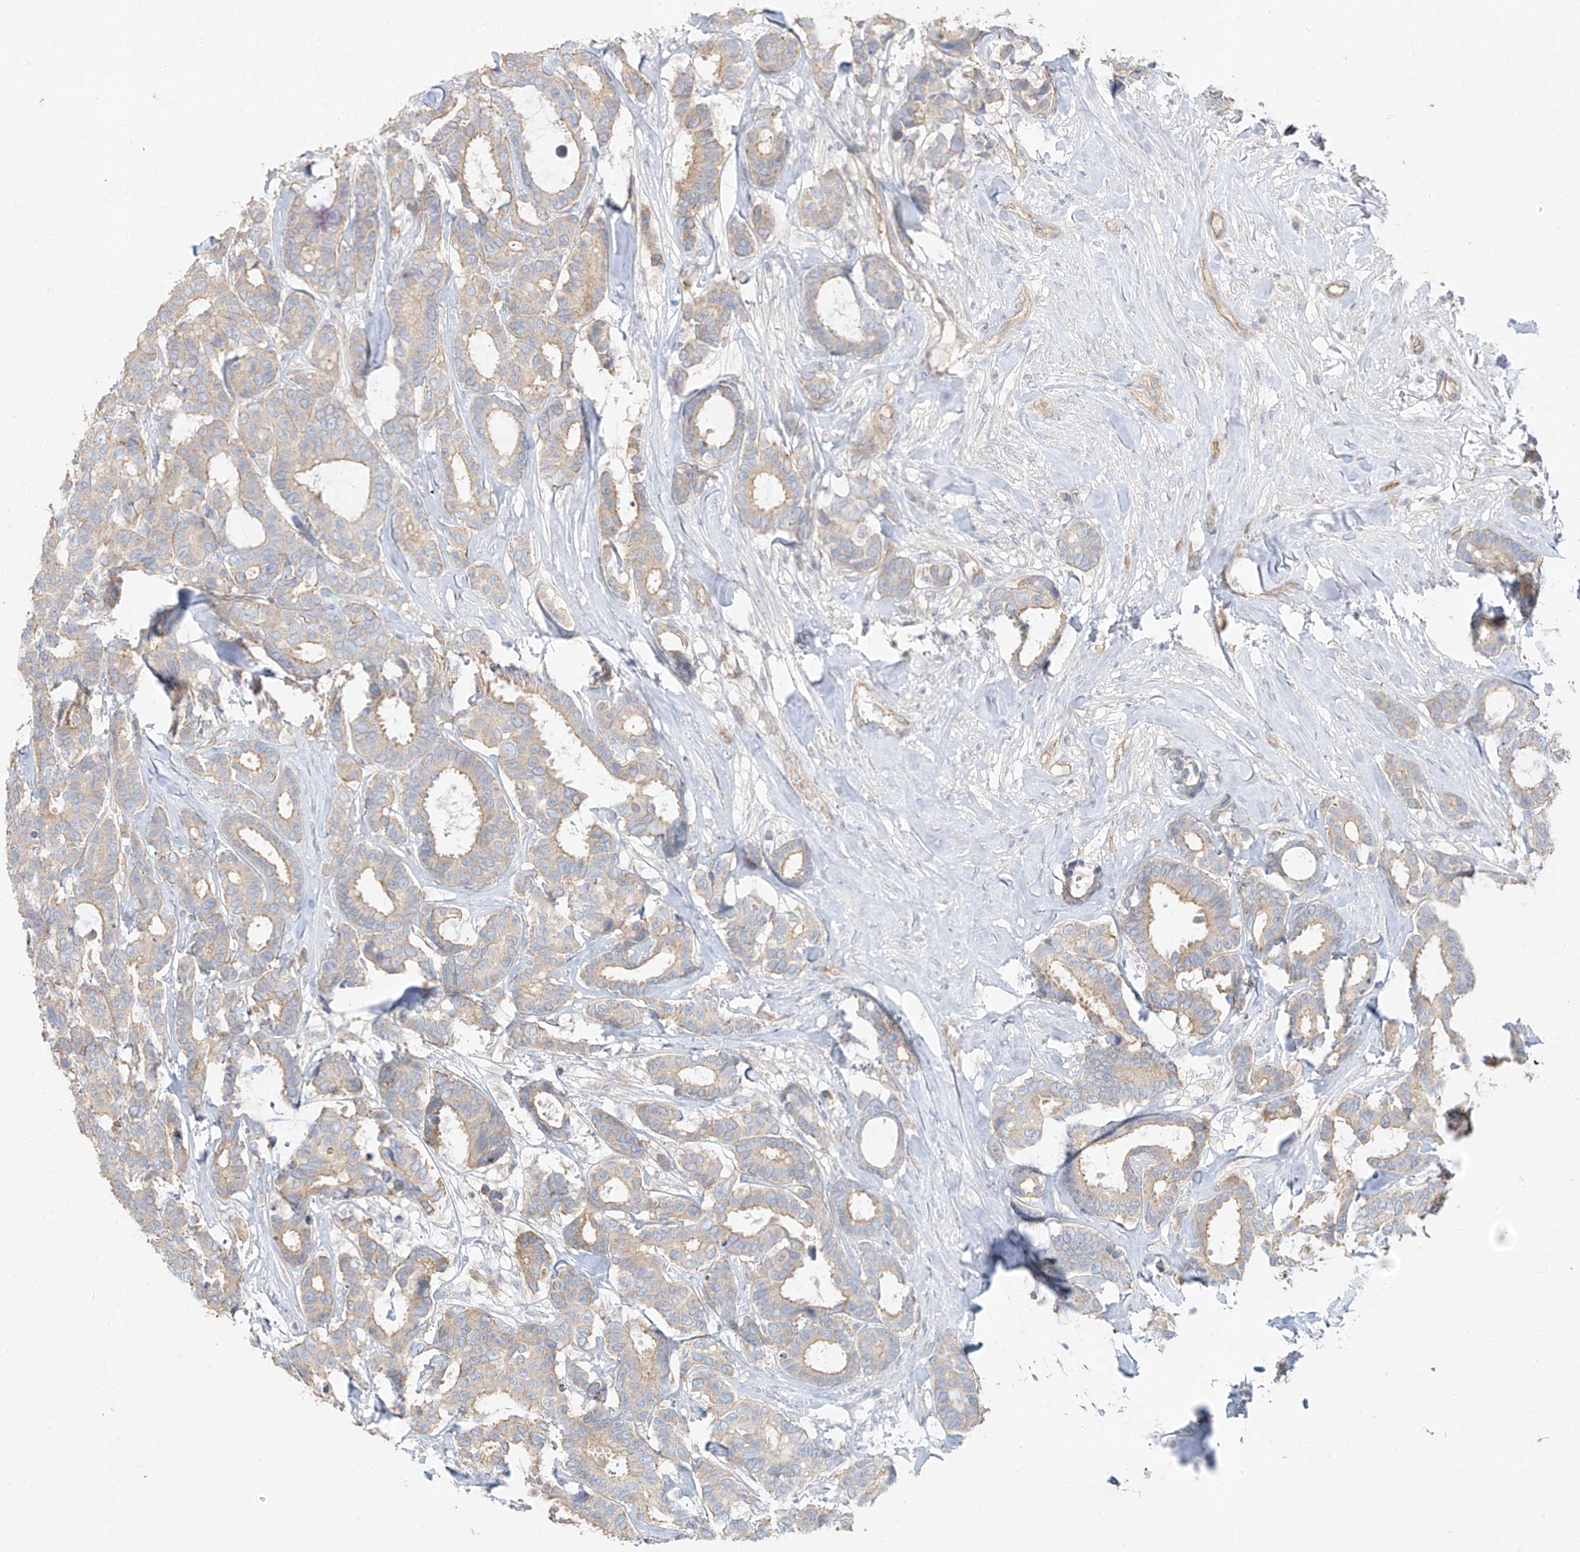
{"staining": {"intensity": "weak", "quantity": "<25%", "location": "cytoplasmic/membranous"}, "tissue": "breast cancer", "cell_type": "Tumor cells", "image_type": "cancer", "snomed": [{"axis": "morphology", "description": "Duct carcinoma"}, {"axis": "topography", "description": "Breast"}], "caption": "Immunohistochemistry photomicrograph of human breast cancer (invasive ductal carcinoma) stained for a protein (brown), which shows no expression in tumor cells.", "gene": "EPHX4", "patient": {"sex": "female", "age": 87}}